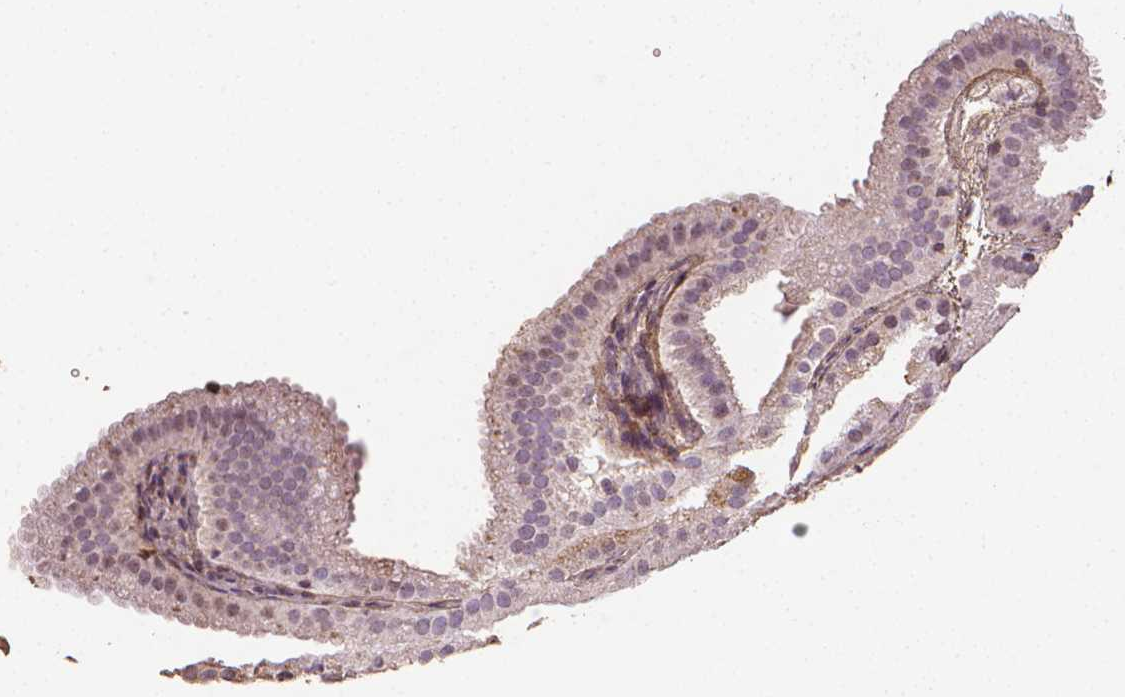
{"staining": {"intensity": "weak", "quantity": "<25%", "location": "cytoplasmic/membranous"}, "tissue": "gallbladder", "cell_type": "Glandular cells", "image_type": "normal", "snomed": [{"axis": "morphology", "description": "Normal tissue, NOS"}, {"axis": "topography", "description": "Gallbladder"}], "caption": "An immunohistochemistry image of unremarkable gallbladder is shown. There is no staining in glandular cells of gallbladder.", "gene": "DCN", "patient": {"sex": "female", "age": 63}}